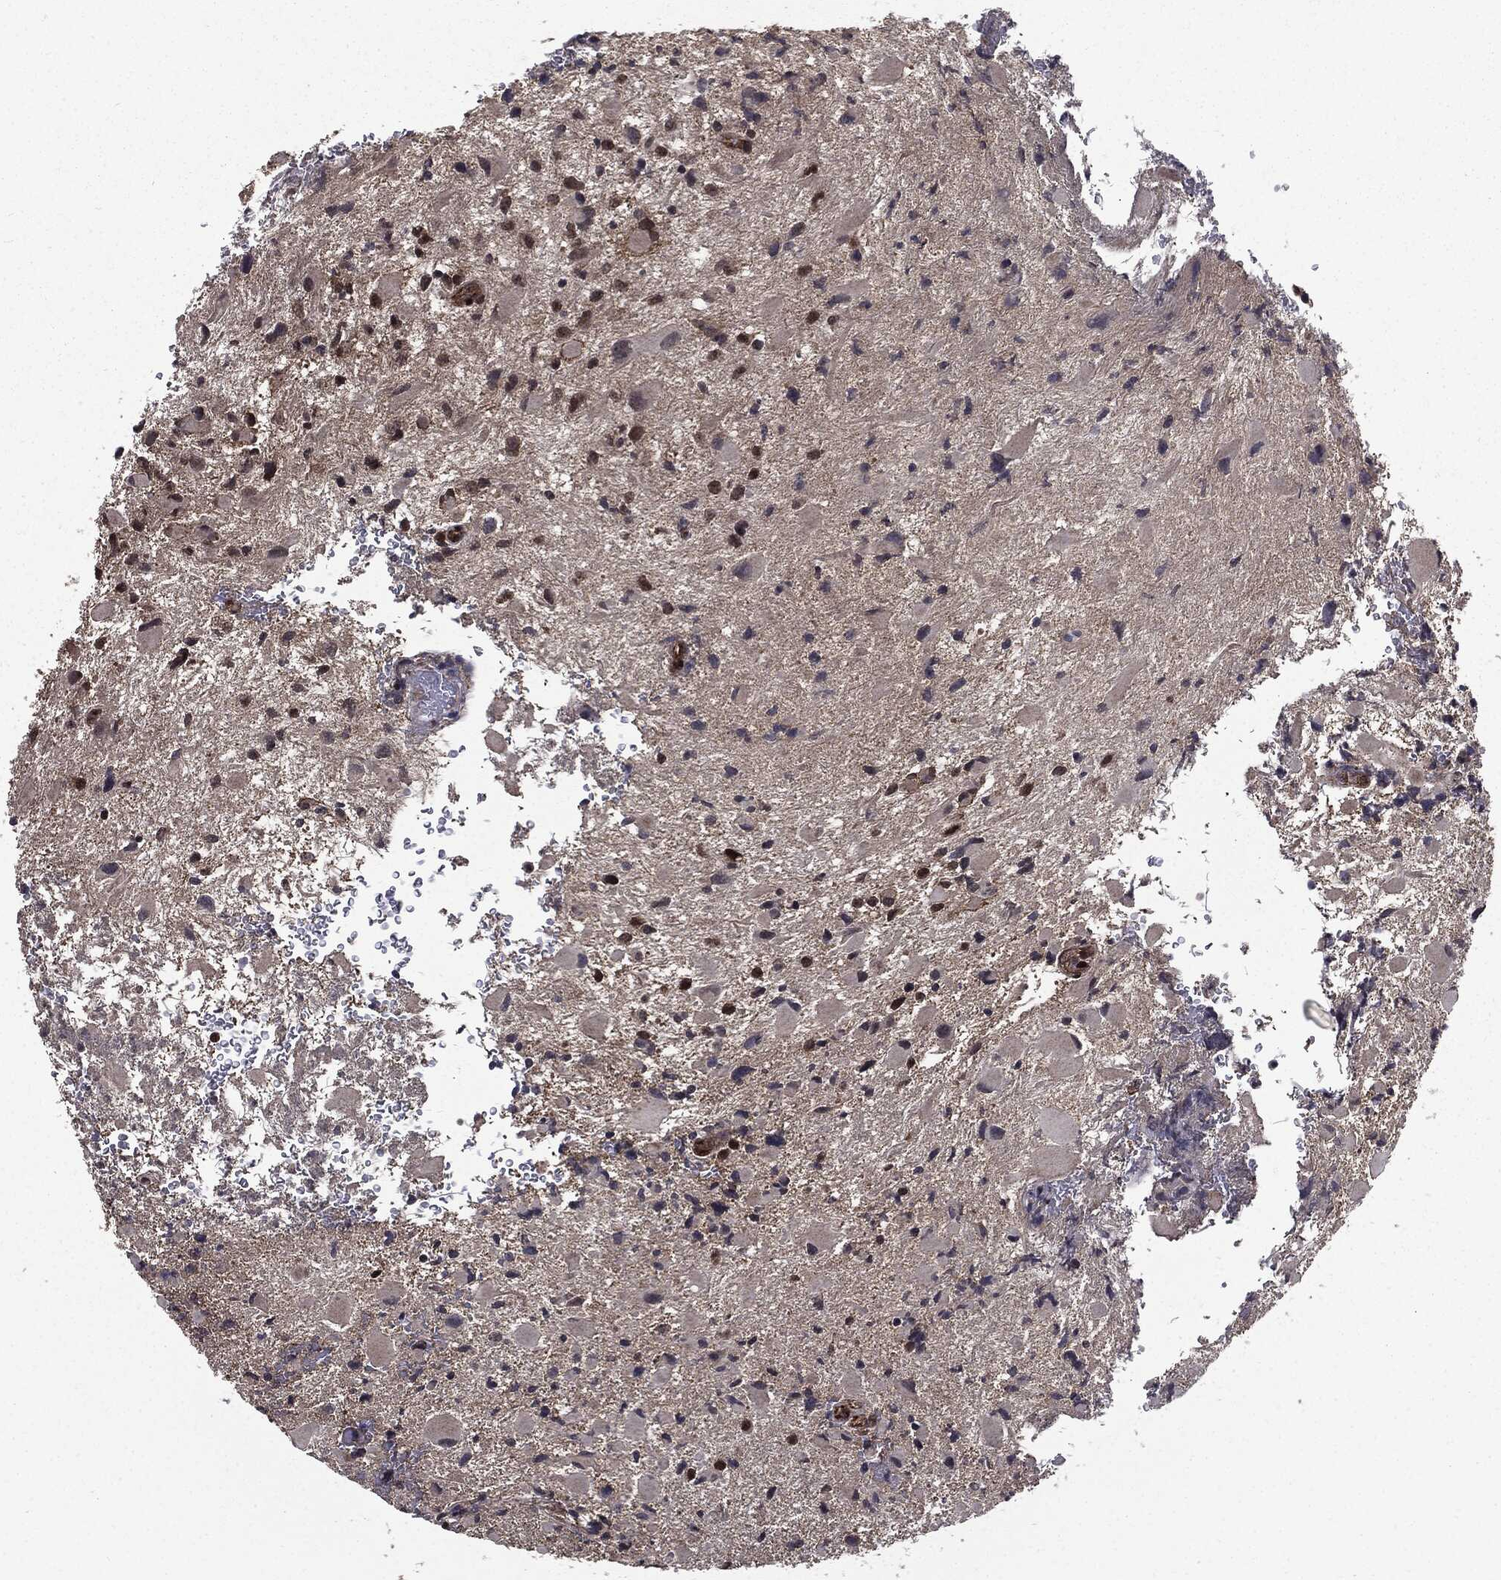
{"staining": {"intensity": "negative", "quantity": "none", "location": "none"}, "tissue": "glioma", "cell_type": "Tumor cells", "image_type": "cancer", "snomed": [{"axis": "morphology", "description": "Glioma, malignant, Low grade"}, {"axis": "topography", "description": "Brain"}], "caption": "Immunohistochemistry of glioma displays no staining in tumor cells.", "gene": "PTPA", "patient": {"sex": "female", "age": 32}}